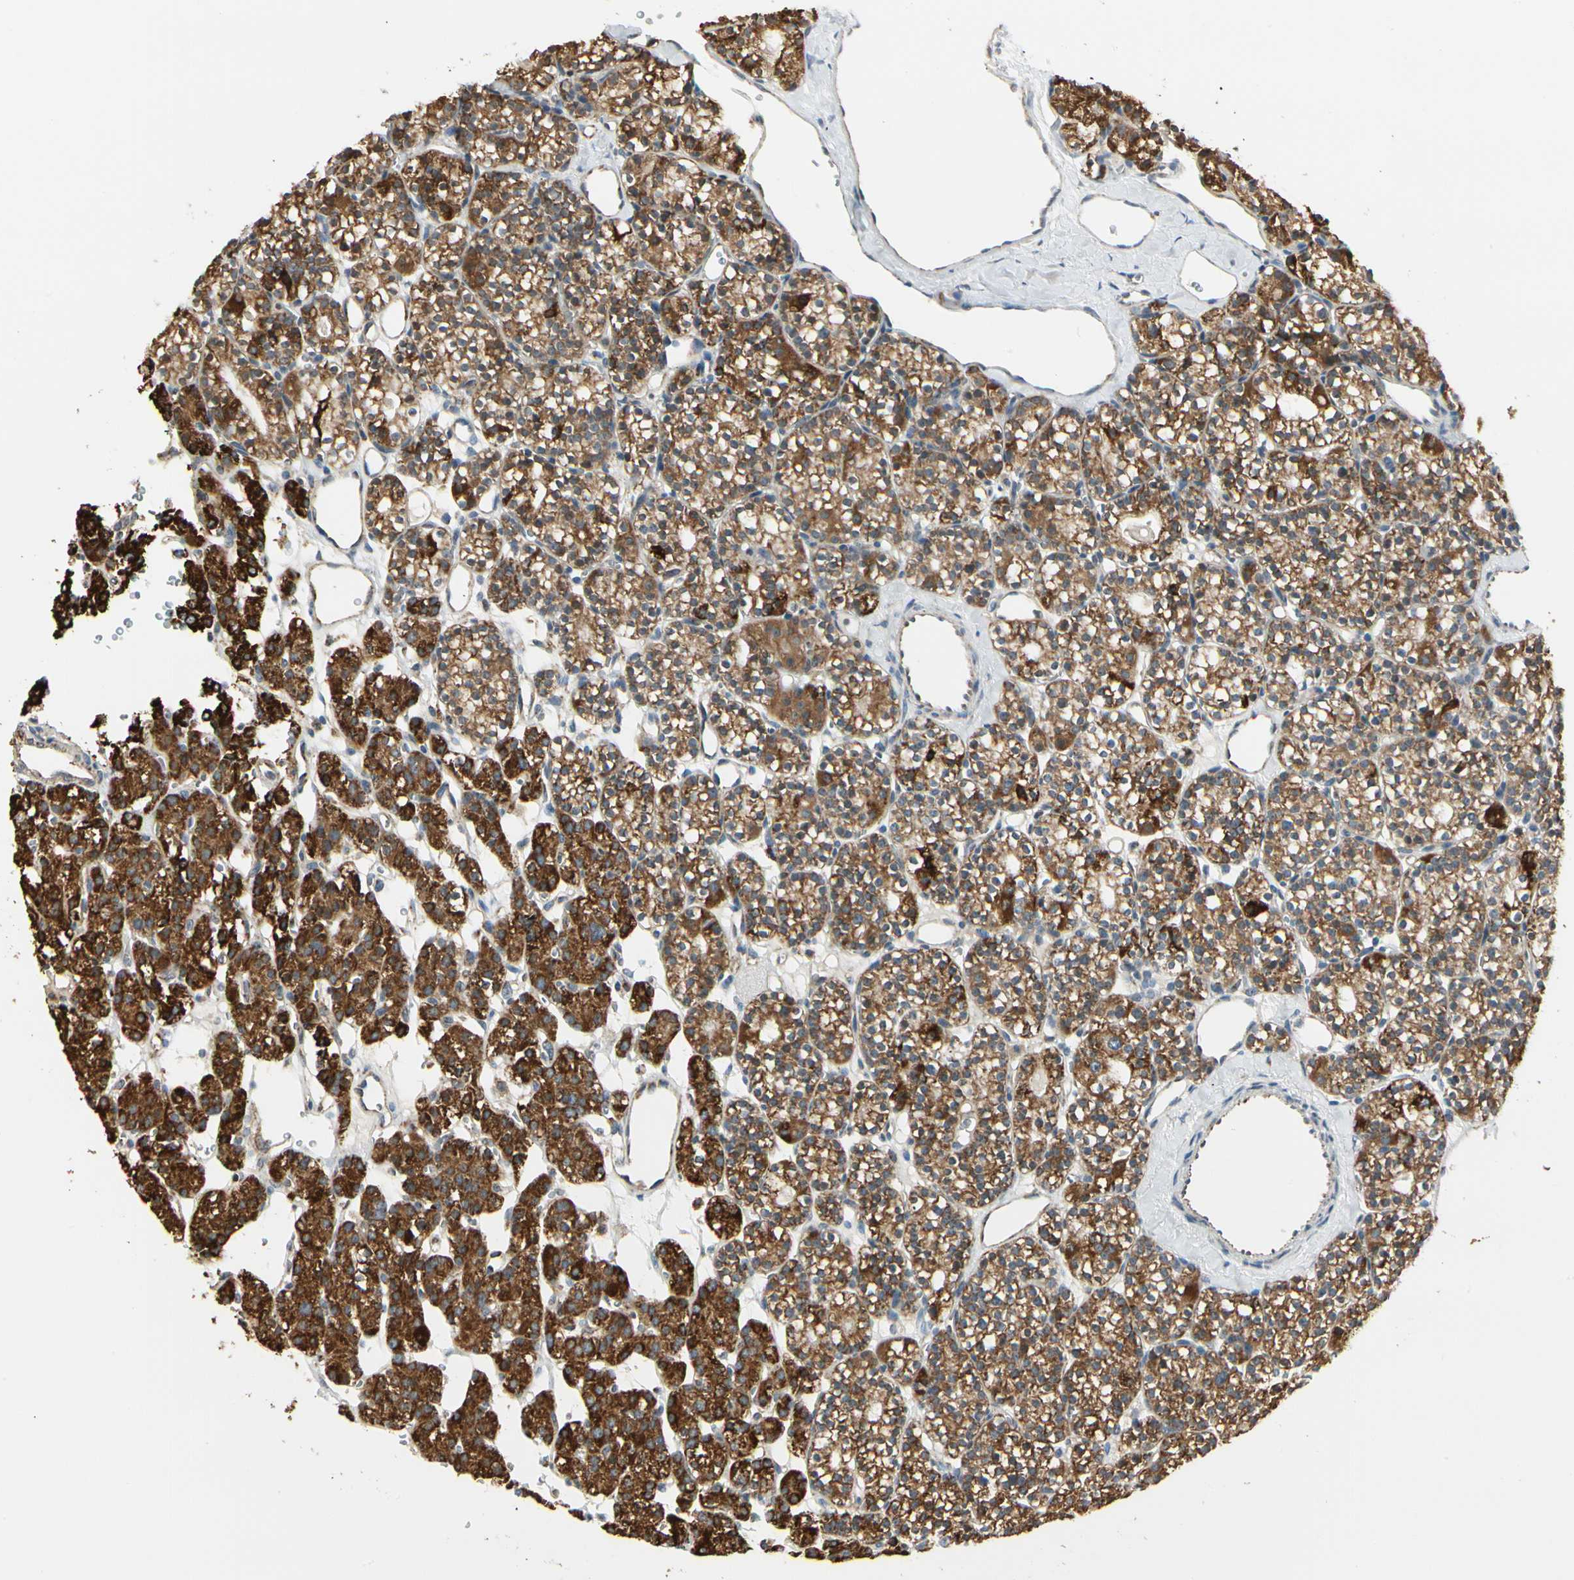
{"staining": {"intensity": "strong", "quantity": ">75%", "location": "cytoplasmic/membranous"}, "tissue": "parathyroid gland", "cell_type": "Glandular cells", "image_type": "normal", "snomed": [{"axis": "morphology", "description": "Normal tissue, NOS"}, {"axis": "topography", "description": "Parathyroid gland"}], "caption": "A micrograph of parathyroid gland stained for a protein exhibits strong cytoplasmic/membranous brown staining in glandular cells. The protein of interest is shown in brown color, while the nuclei are stained blue.", "gene": "ANKS6", "patient": {"sex": "female", "age": 64}}